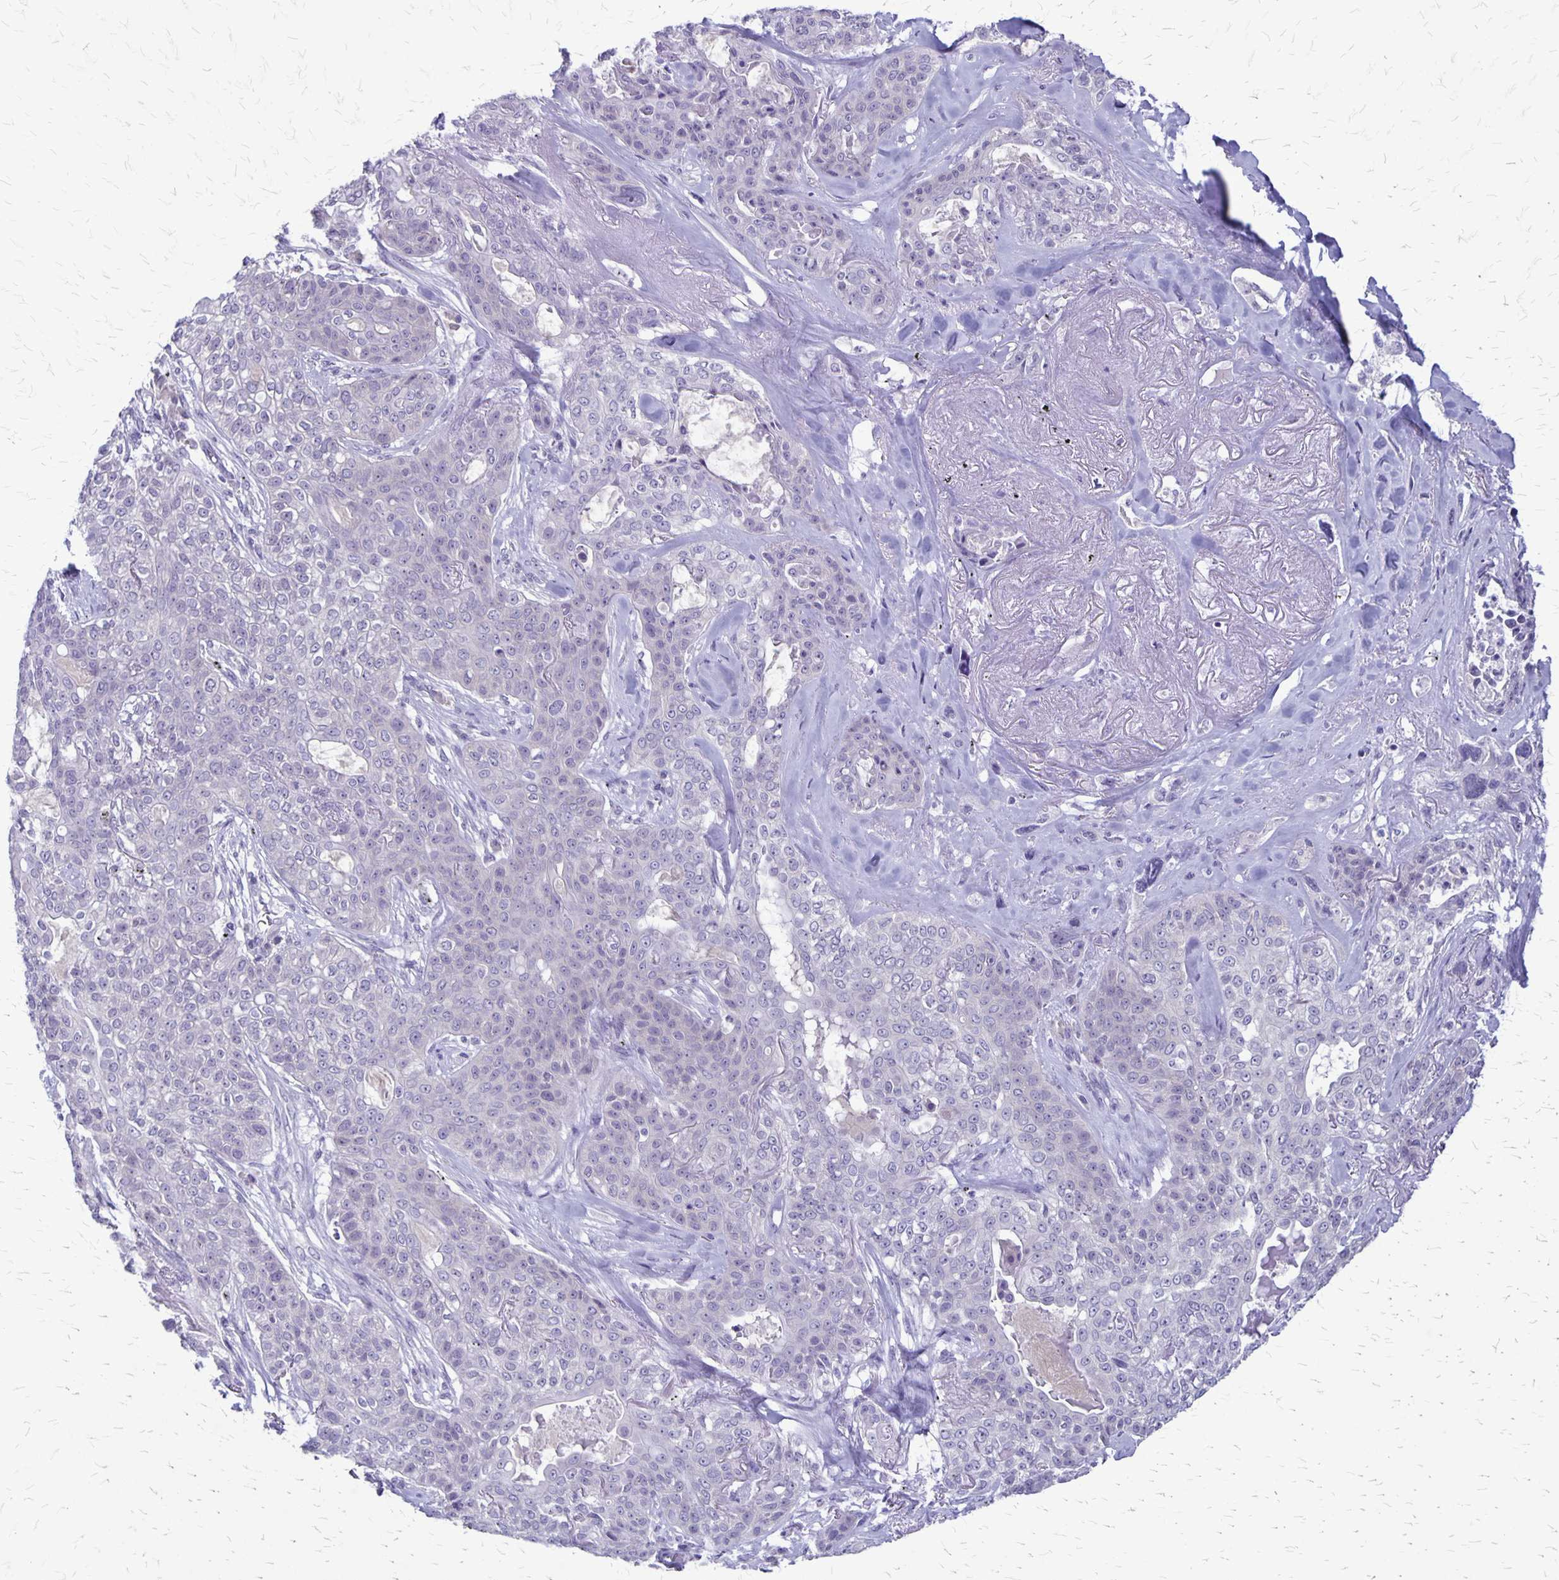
{"staining": {"intensity": "negative", "quantity": "none", "location": "none"}, "tissue": "lung cancer", "cell_type": "Tumor cells", "image_type": "cancer", "snomed": [{"axis": "morphology", "description": "Squamous cell carcinoma, NOS"}, {"axis": "topography", "description": "Lung"}], "caption": "Lung squamous cell carcinoma stained for a protein using immunohistochemistry (IHC) displays no expression tumor cells.", "gene": "PLXNB3", "patient": {"sex": "female", "age": 70}}